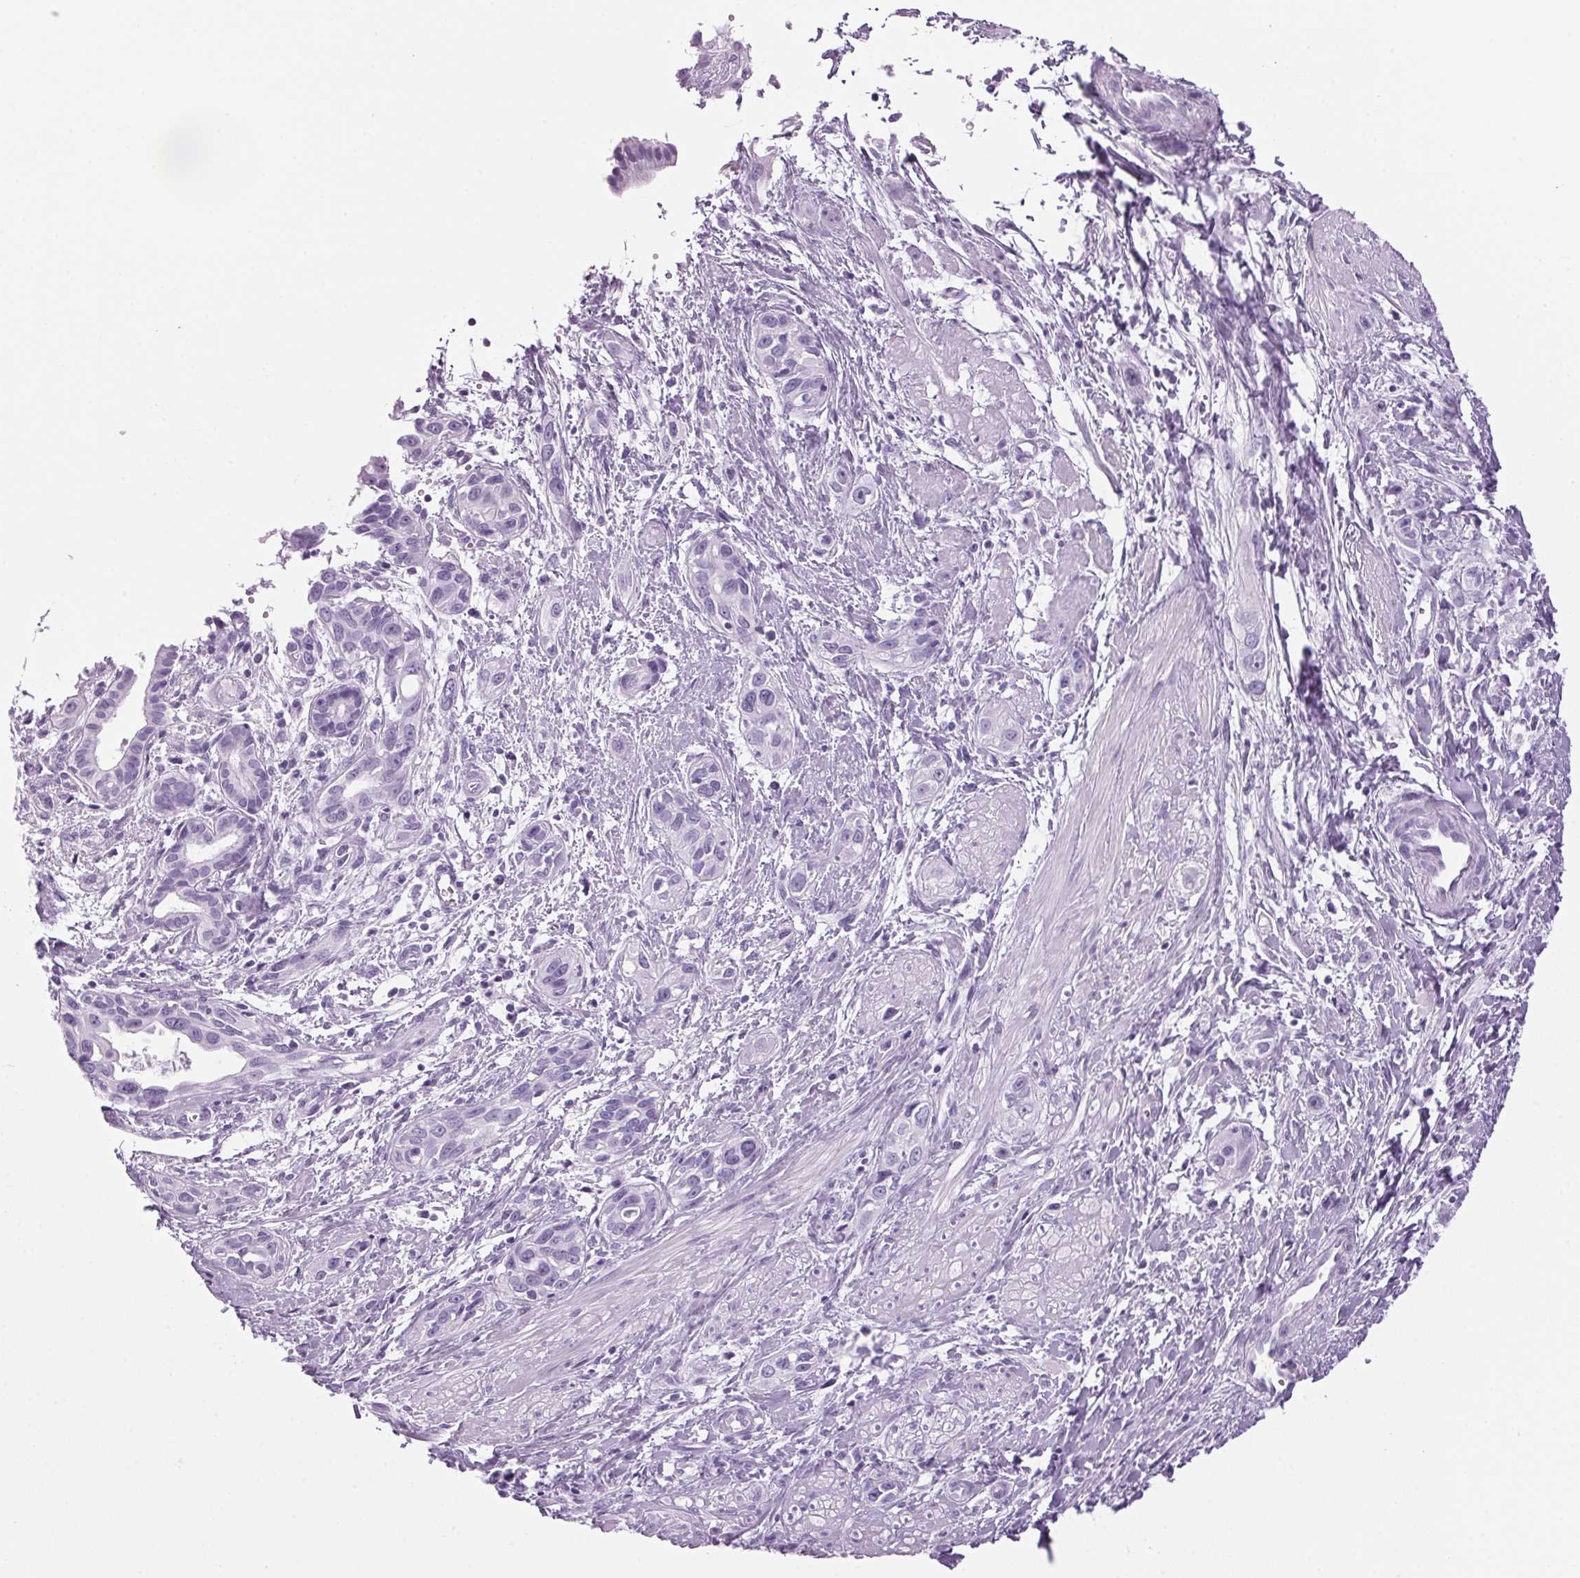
{"staining": {"intensity": "negative", "quantity": "none", "location": "none"}, "tissue": "pancreatic cancer", "cell_type": "Tumor cells", "image_type": "cancer", "snomed": [{"axis": "morphology", "description": "Adenocarcinoma, NOS"}, {"axis": "topography", "description": "Pancreas"}], "caption": "High power microscopy photomicrograph of an IHC histopathology image of pancreatic cancer (adenocarcinoma), revealing no significant positivity in tumor cells. The staining is performed using DAB (3,3'-diaminobenzidine) brown chromogen with nuclei counter-stained in using hematoxylin.", "gene": "PPP1R1A", "patient": {"sex": "female", "age": 55}}